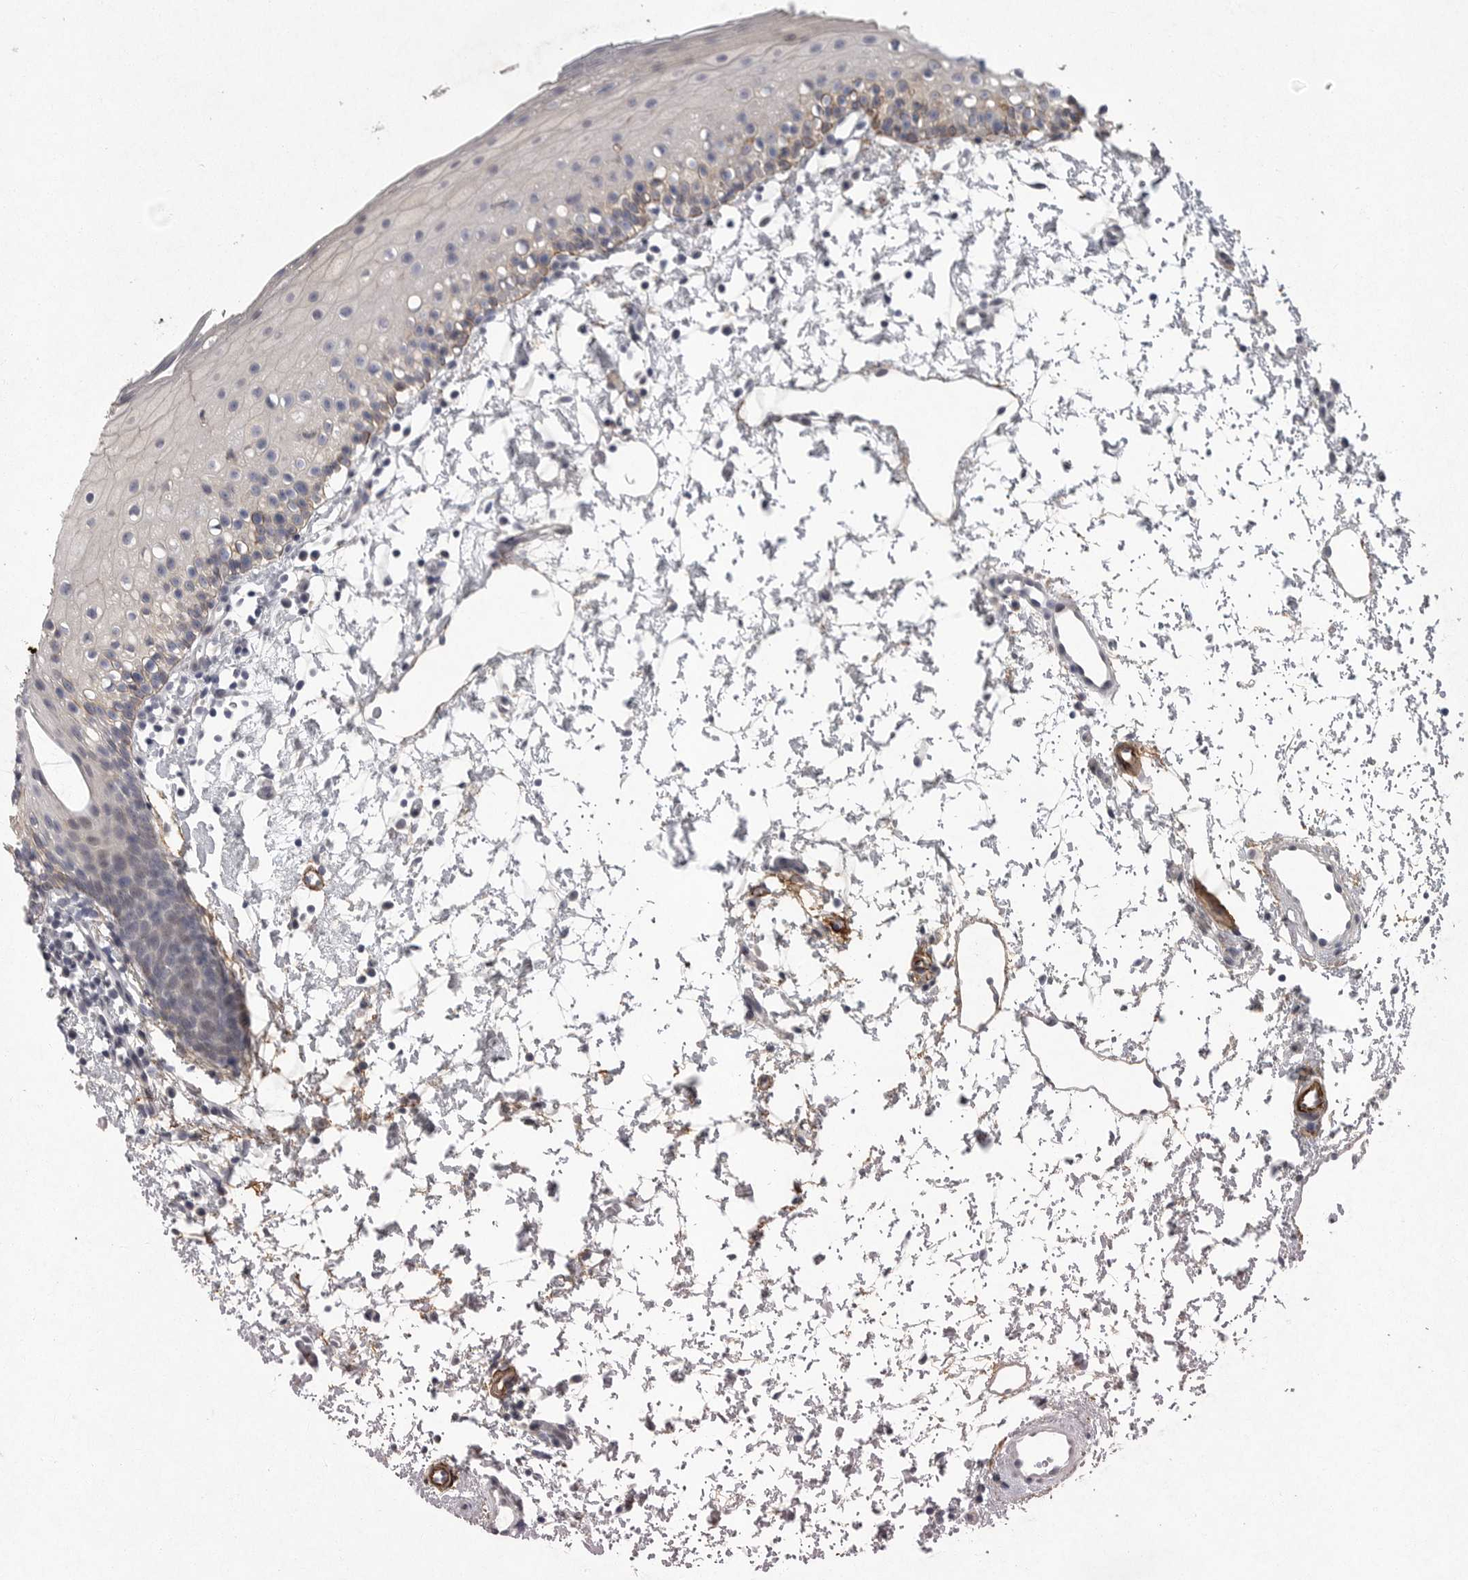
{"staining": {"intensity": "moderate", "quantity": "<25%", "location": "cytoplasmic/membranous"}, "tissue": "oral mucosa", "cell_type": "Squamous epithelial cells", "image_type": "normal", "snomed": [{"axis": "morphology", "description": "Normal tissue, NOS"}, {"axis": "topography", "description": "Oral tissue"}], "caption": "This photomicrograph exhibits benign oral mucosa stained with immunohistochemistry (IHC) to label a protein in brown. The cytoplasmic/membranous of squamous epithelial cells show moderate positivity for the protein. Nuclei are counter-stained blue.", "gene": "CRP", "patient": {"sex": "male", "age": 28}}